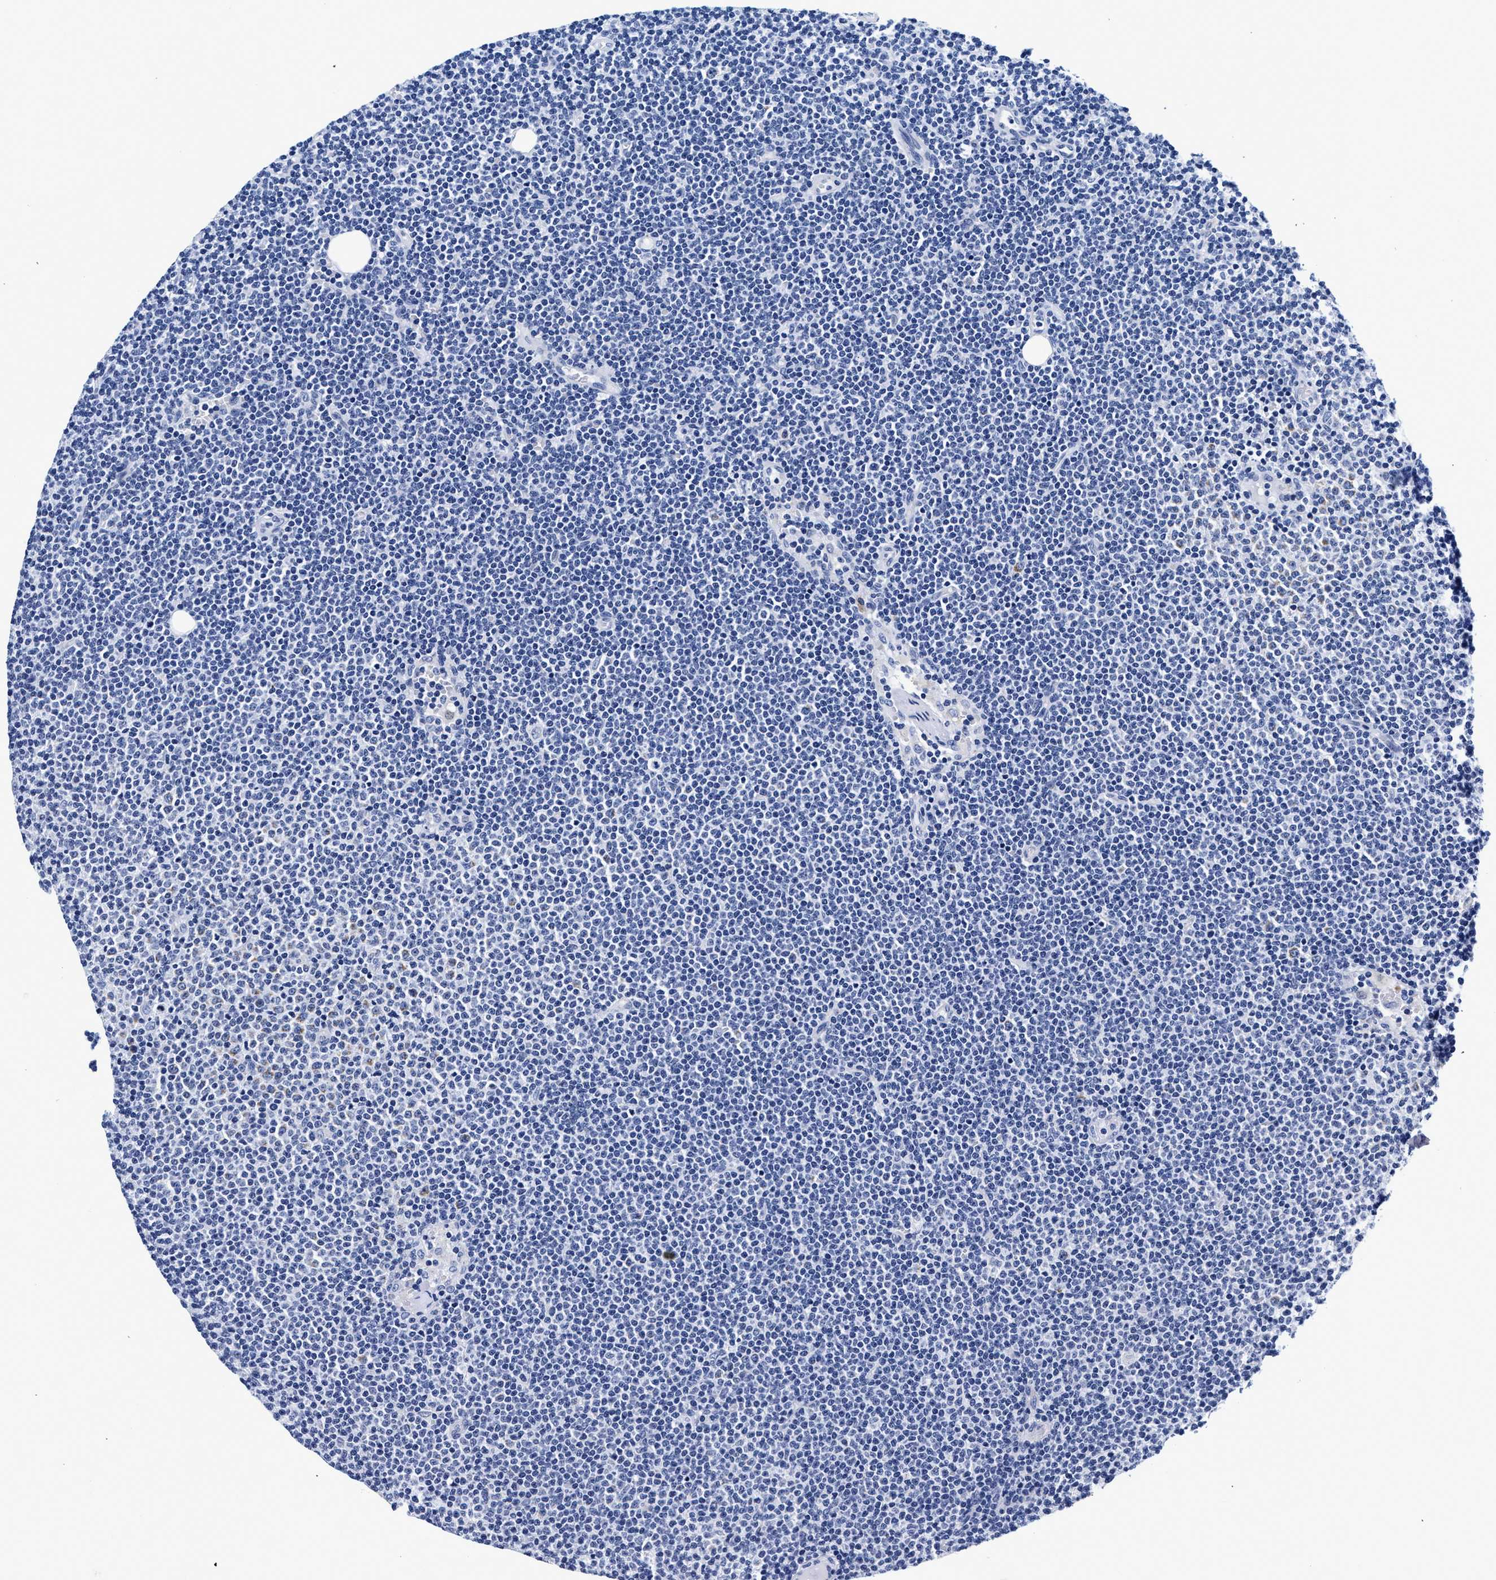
{"staining": {"intensity": "negative", "quantity": "none", "location": "none"}, "tissue": "lymphoma", "cell_type": "Tumor cells", "image_type": "cancer", "snomed": [{"axis": "morphology", "description": "Malignant lymphoma, non-Hodgkin's type, Low grade"}, {"axis": "topography", "description": "Lymph node"}], "caption": "Tumor cells are negative for protein expression in human lymphoma. Brightfield microscopy of immunohistochemistry (IHC) stained with DAB (brown) and hematoxylin (blue), captured at high magnification.", "gene": "RAB3B", "patient": {"sex": "female", "age": 53}}